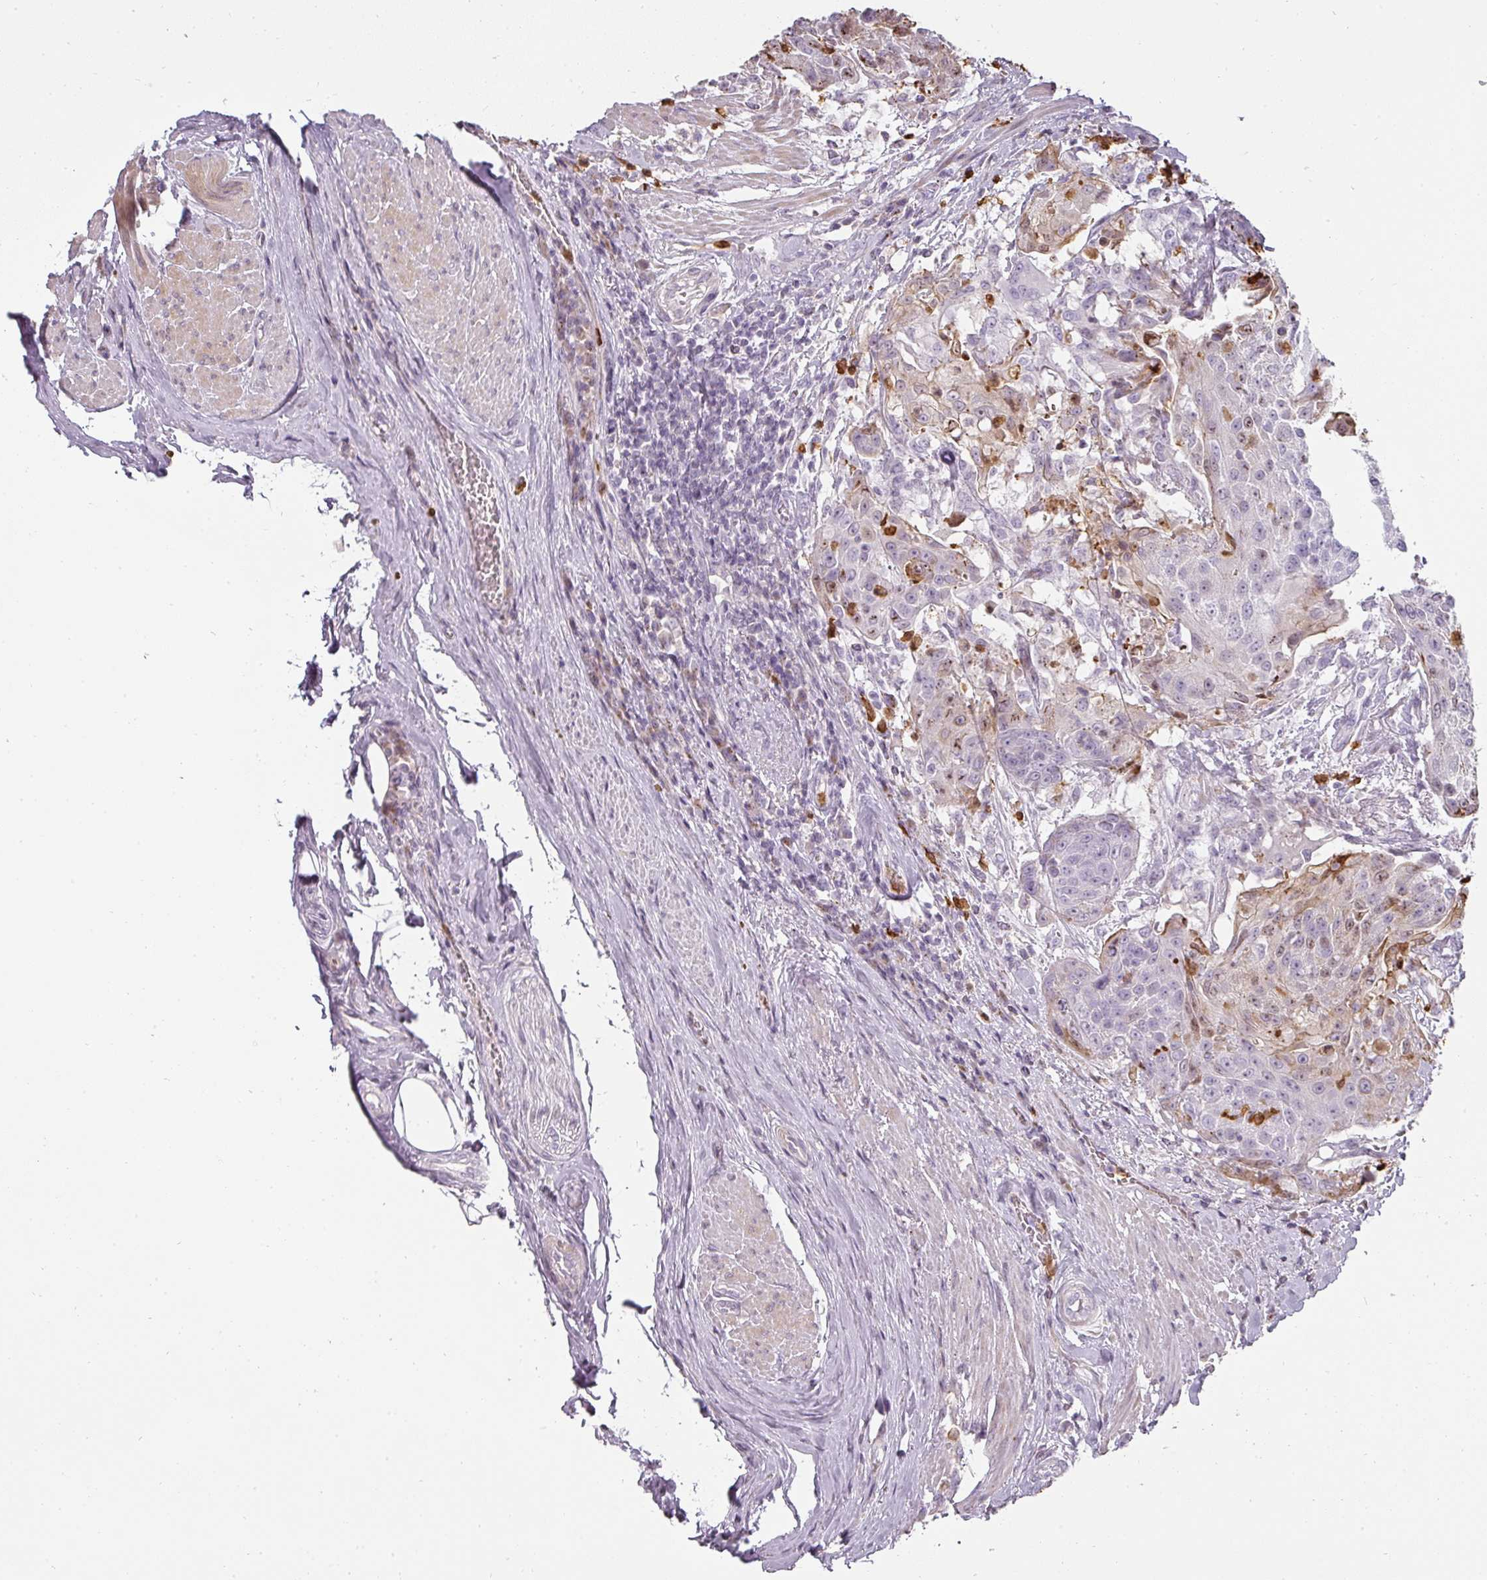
{"staining": {"intensity": "moderate", "quantity": "<25%", "location": "cytoplasmic/membranous,nuclear"}, "tissue": "urothelial cancer", "cell_type": "Tumor cells", "image_type": "cancer", "snomed": [{"axis": "morphology", "description": "Urothelial carcinoma, High grade"}, {"axis": "topography", "description": "Urinary bladder"}], "caption": "Protein staining of high-grade urothelial carcinoma tissue displays moderate cytoplasmic/membranous and nuclear staining in about <25% of tumor cells. The protein of interest is stained brown, and the nuclei are stained in blue (DAB (3,3'-diaminobenzidine) IHC with brightfield microscopy, high magnification).", "gene": "BIK", "patient": {"sex": "female", "age": 63}}